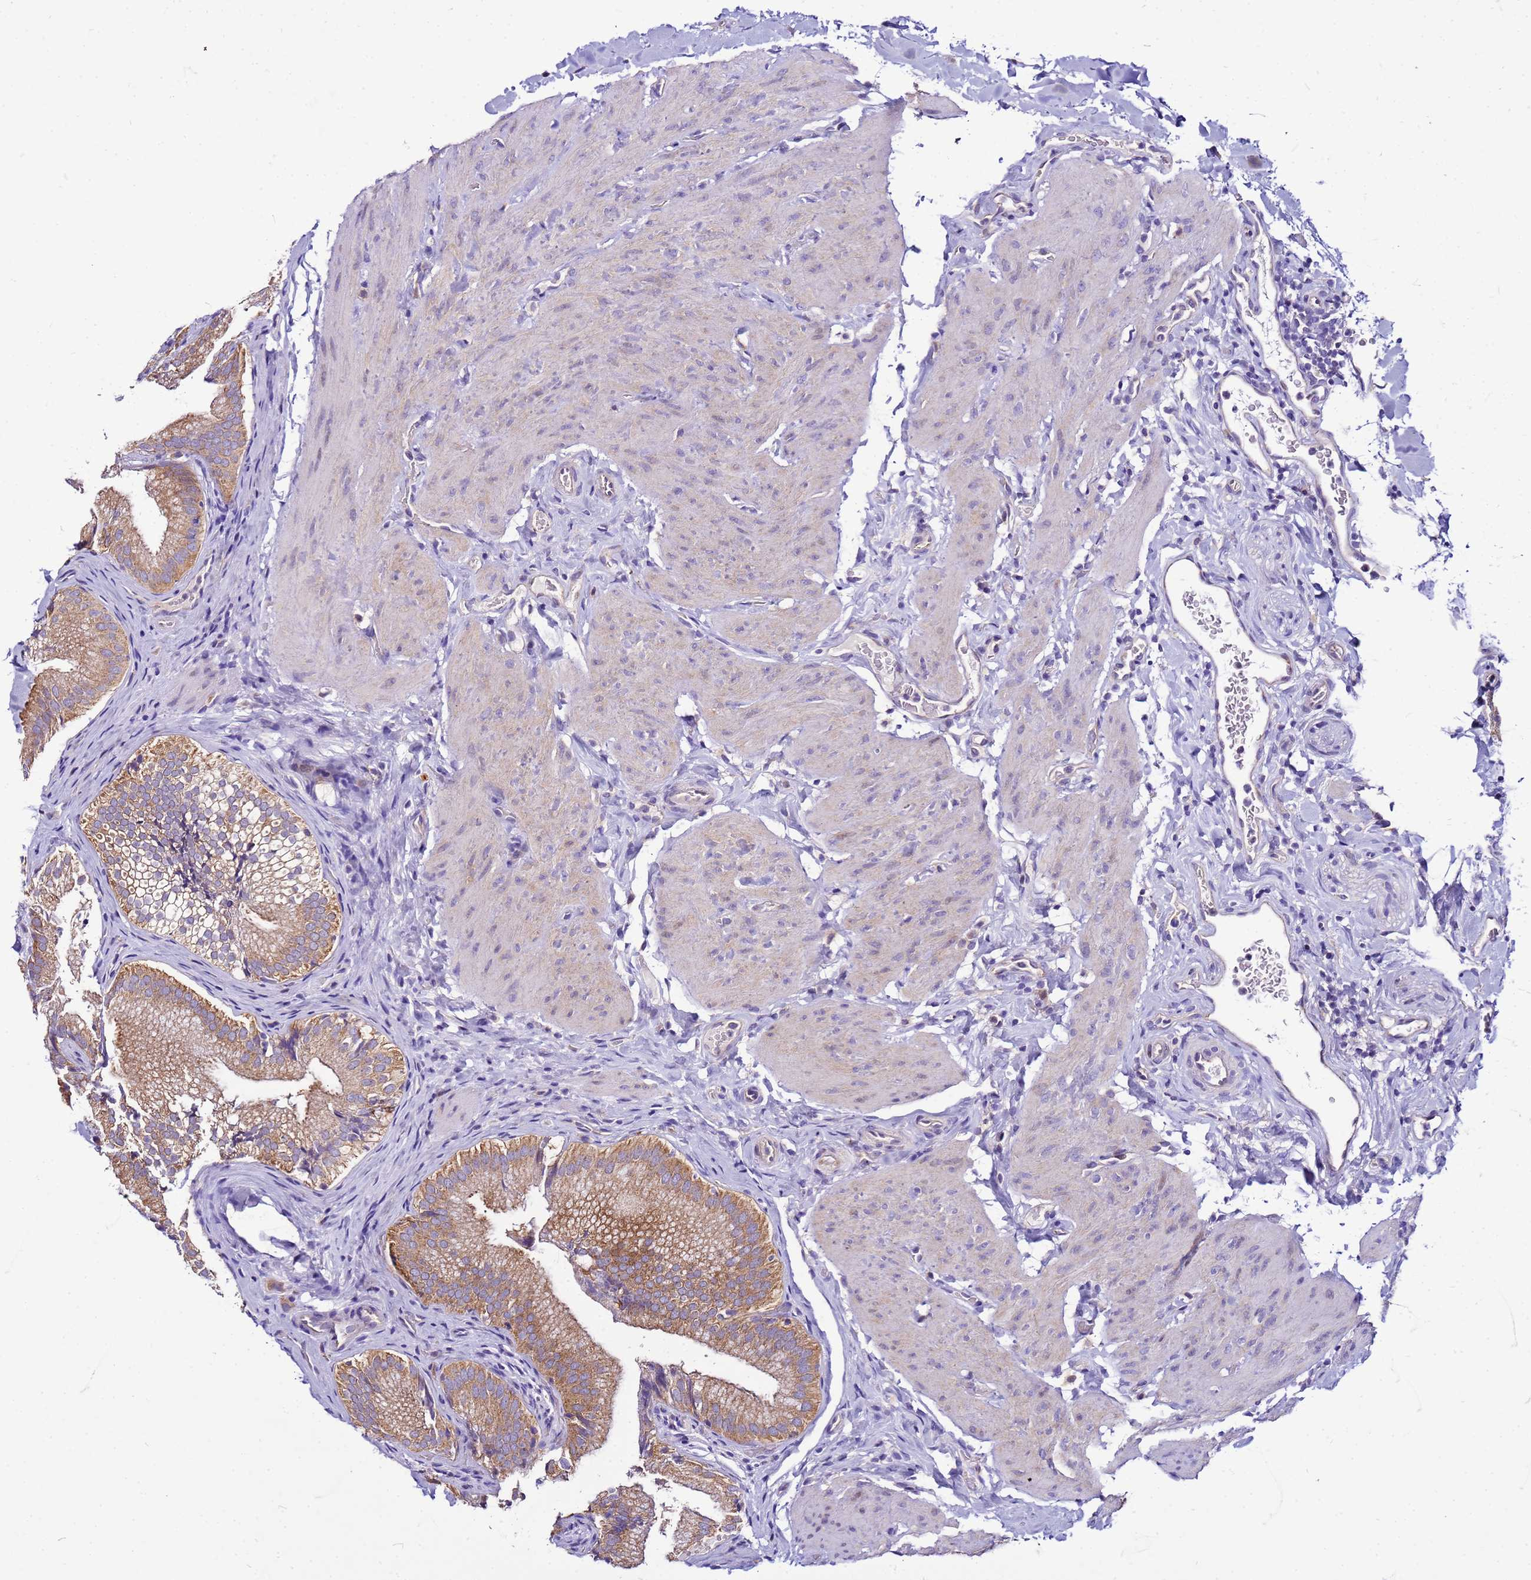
{"staining": {"intensity": "moderate", "quantity": ">75%", "location": "cytoplasmic/membranous"}, "tissue": "gallbladder", "cell_type": "Glandular cells", "image_type": "normal", "snomed": [{"axis": "morphology", "description": "Normal tissue, NOS"}, {"axis": "topography", "description": "Gallbladder"}], "caption": "High-magnification brightfield microscopy of normal gallbladder stained with DAB (brown) and counterstained with hematoxylin (blue). glandular cells exhibit moderate cytoplasmic/membranous staining is present in about>75% of cells.", "gene": "PKD1", "patient": {"sex": "female", "age": 30}}